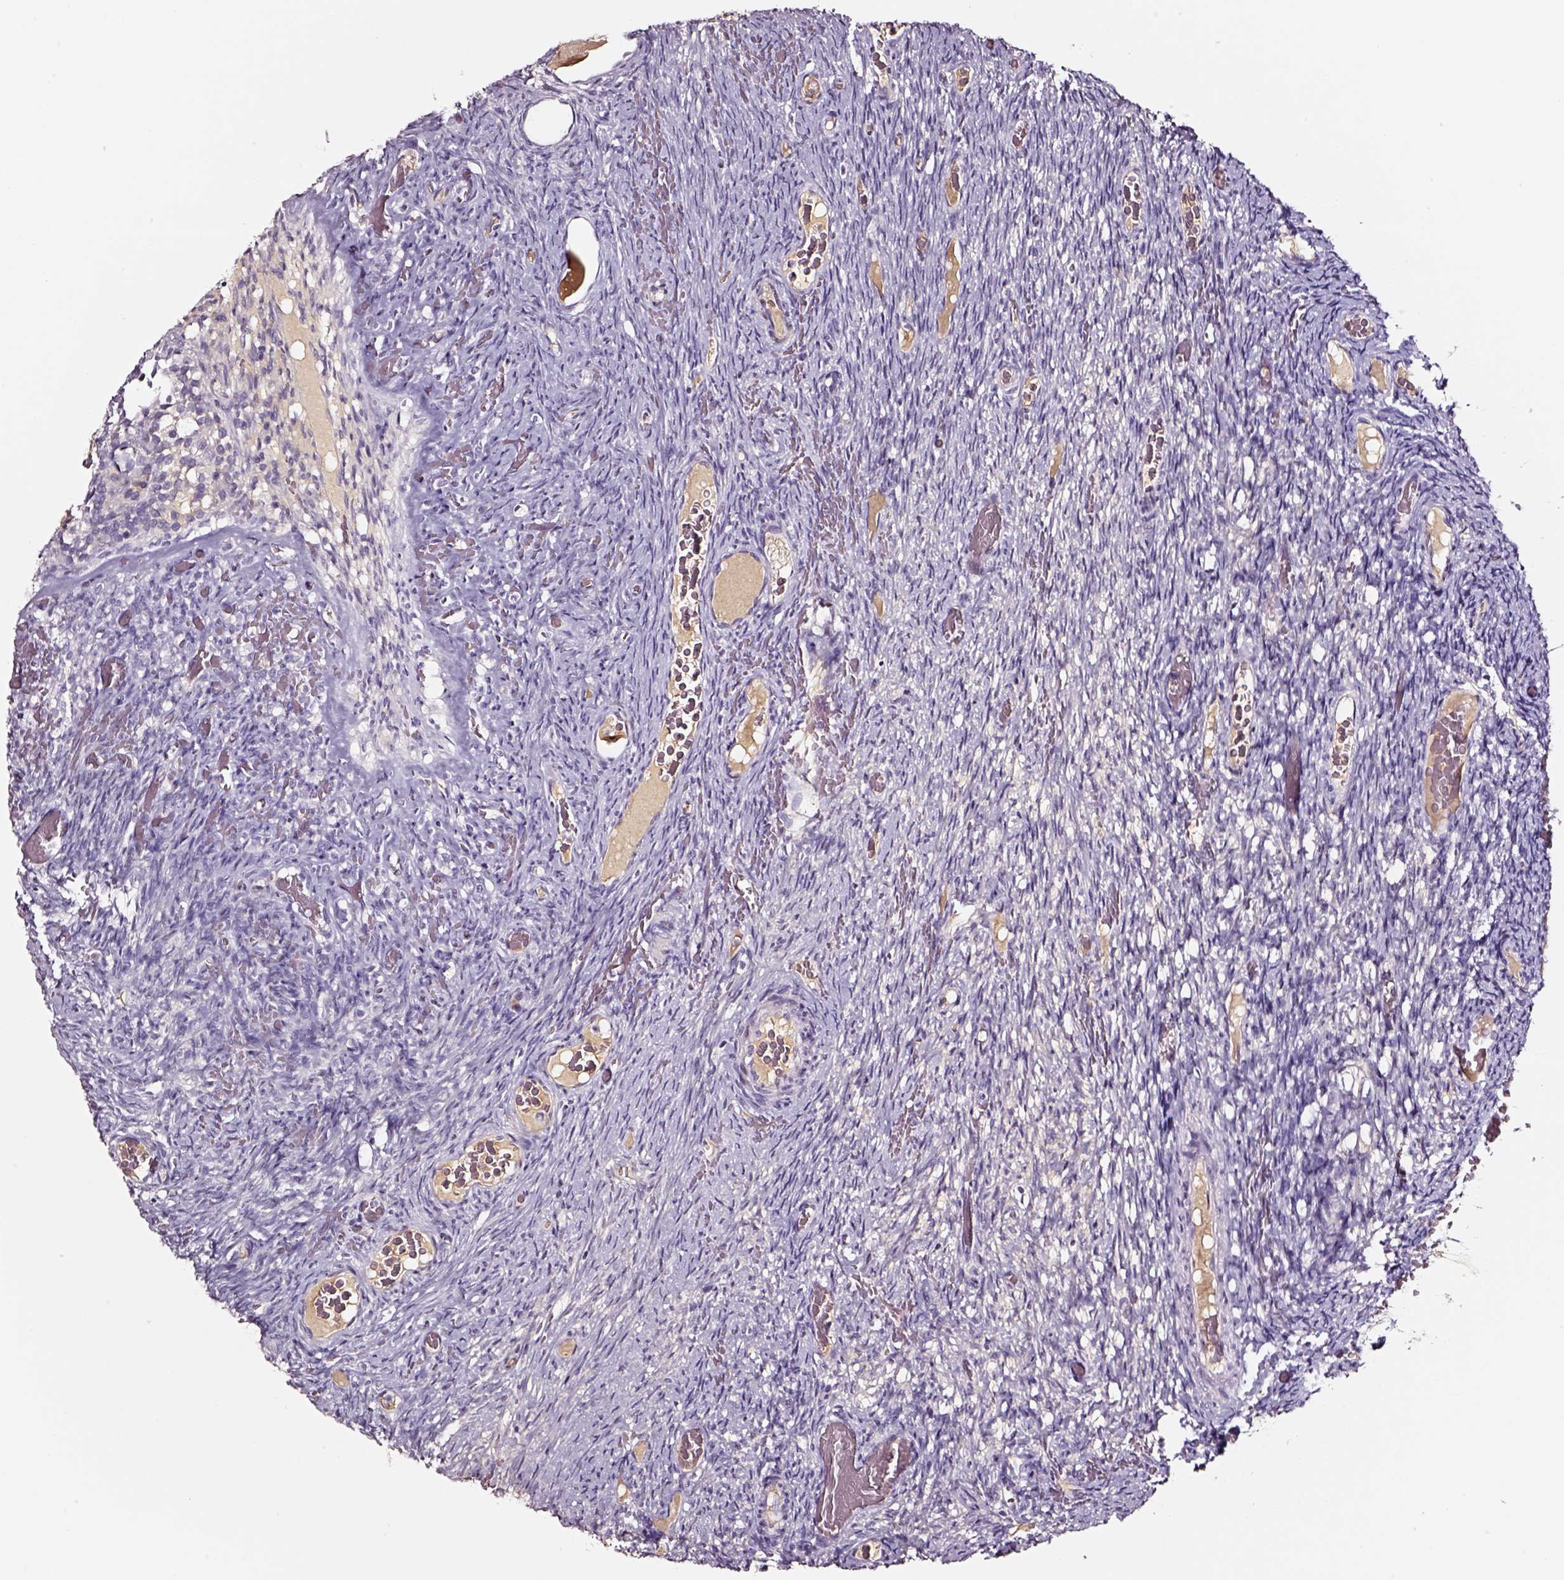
{"staining": {"intensity": "negative", "quantity": "none", "location": "none"}, "tissue": "ovary", "cell_type": "Follicle cells", "image_type": "normal", "snomed": [{"axis": "morphology", "description": "Normal tissue, NOS"}, {"axis": "topography", "description": "Ovary"}], "caption": "High power microscopy image of an immunohistochemistry image of benign ovary, revealing no significant expression in follicle cells.", "gene": "SMIM17", "patient": {"sex": "female", "age": 34}}